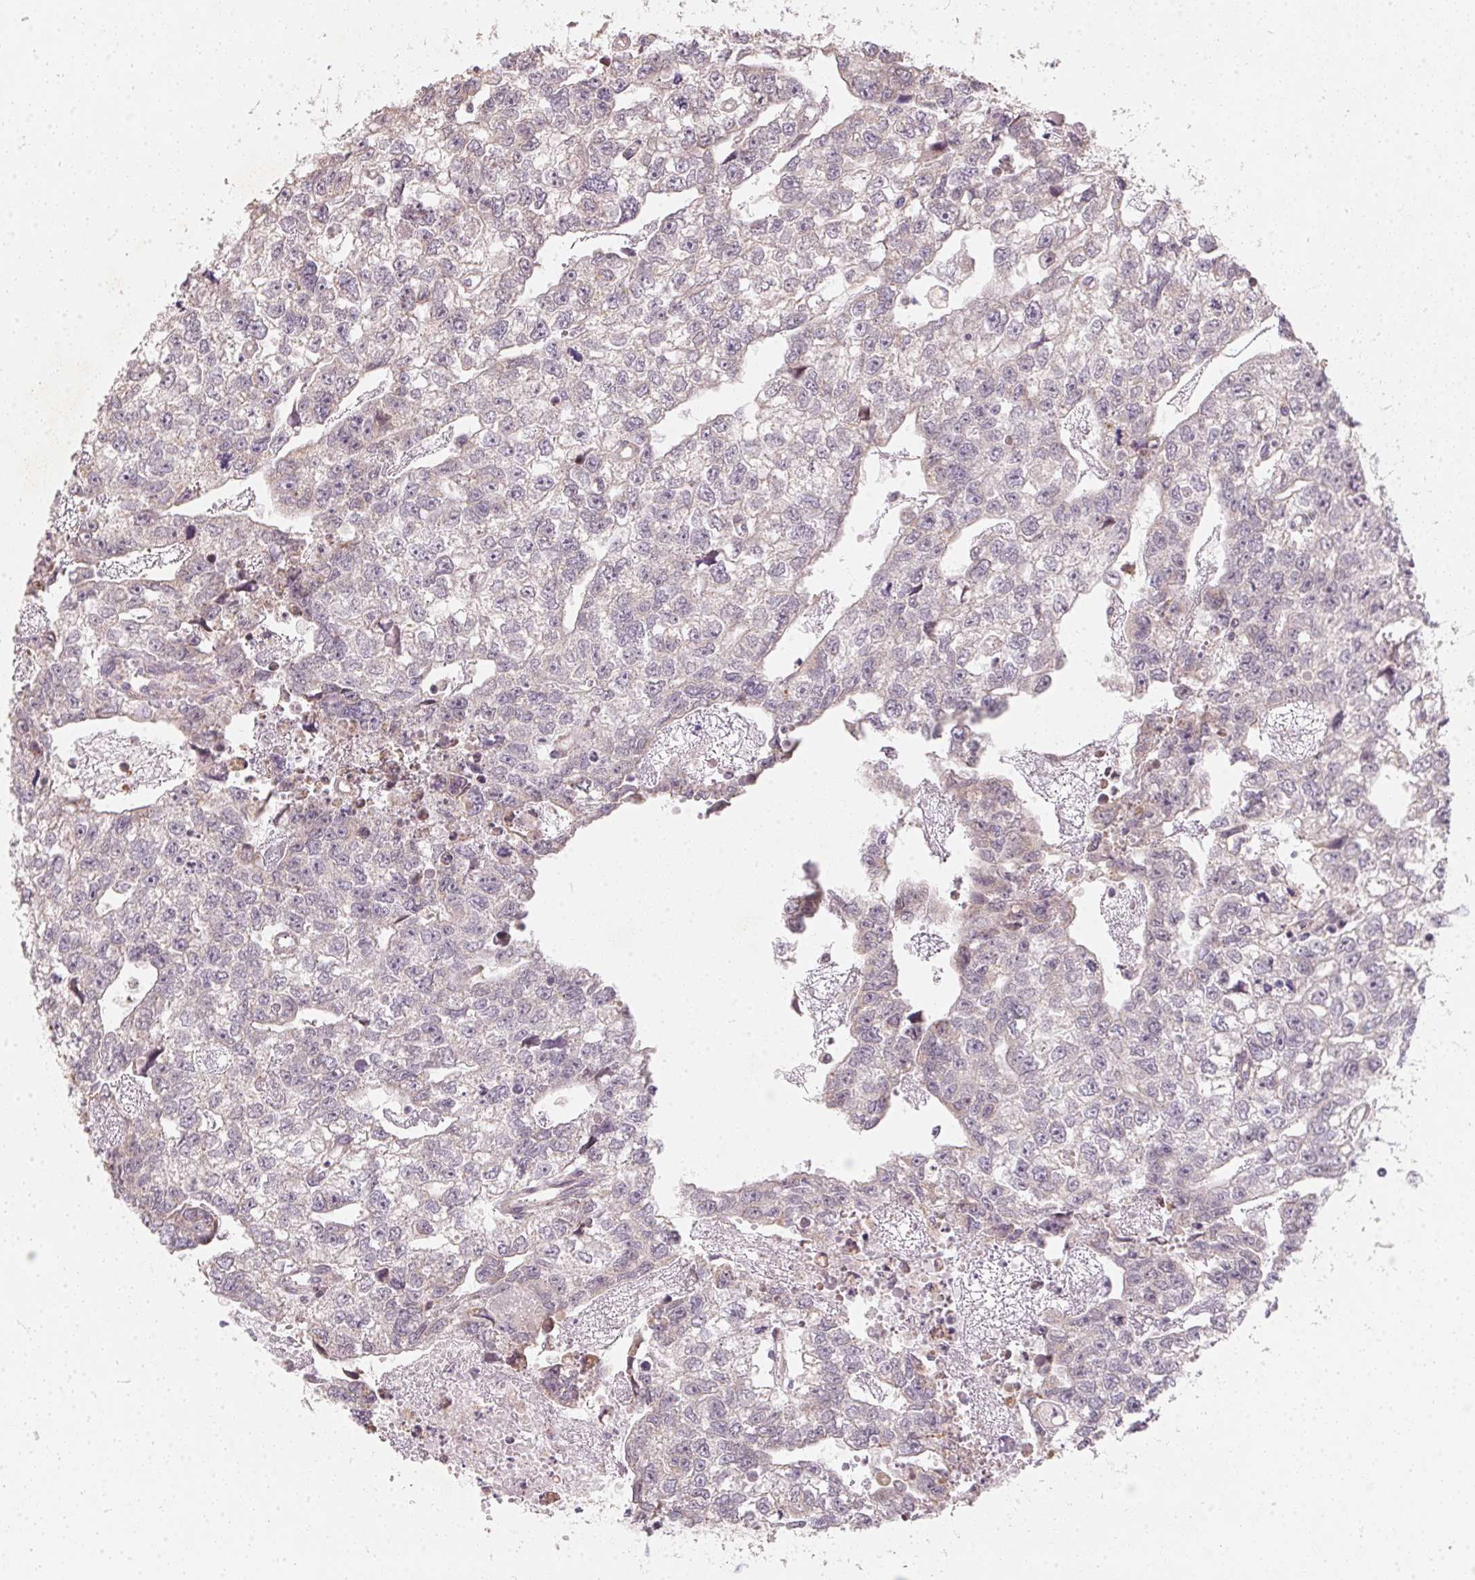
{"staining": {"intensity": "negative", "quantity": "none", "location": "none"}, "tissue": "testis cancer", "cell_type": "Tumor cells", "image_type": "cancer", "snomed": [{"axis": "morphology", "description": "Carcinoma, Embryonal, NOS"}, {"axis": "morphology", "description": "Teratoma, malignant, NOS"}, {"axis": "topography", "description": "Testis"}], "caption": "DAB immunohistochemical staining of testis cancer (teratoma (malignant)) shows no significant expression in tumor cells. (DAB IHC, high magnification).", "gene": "VWA5B2", "patient": {"sex": "male", "age": 44}}